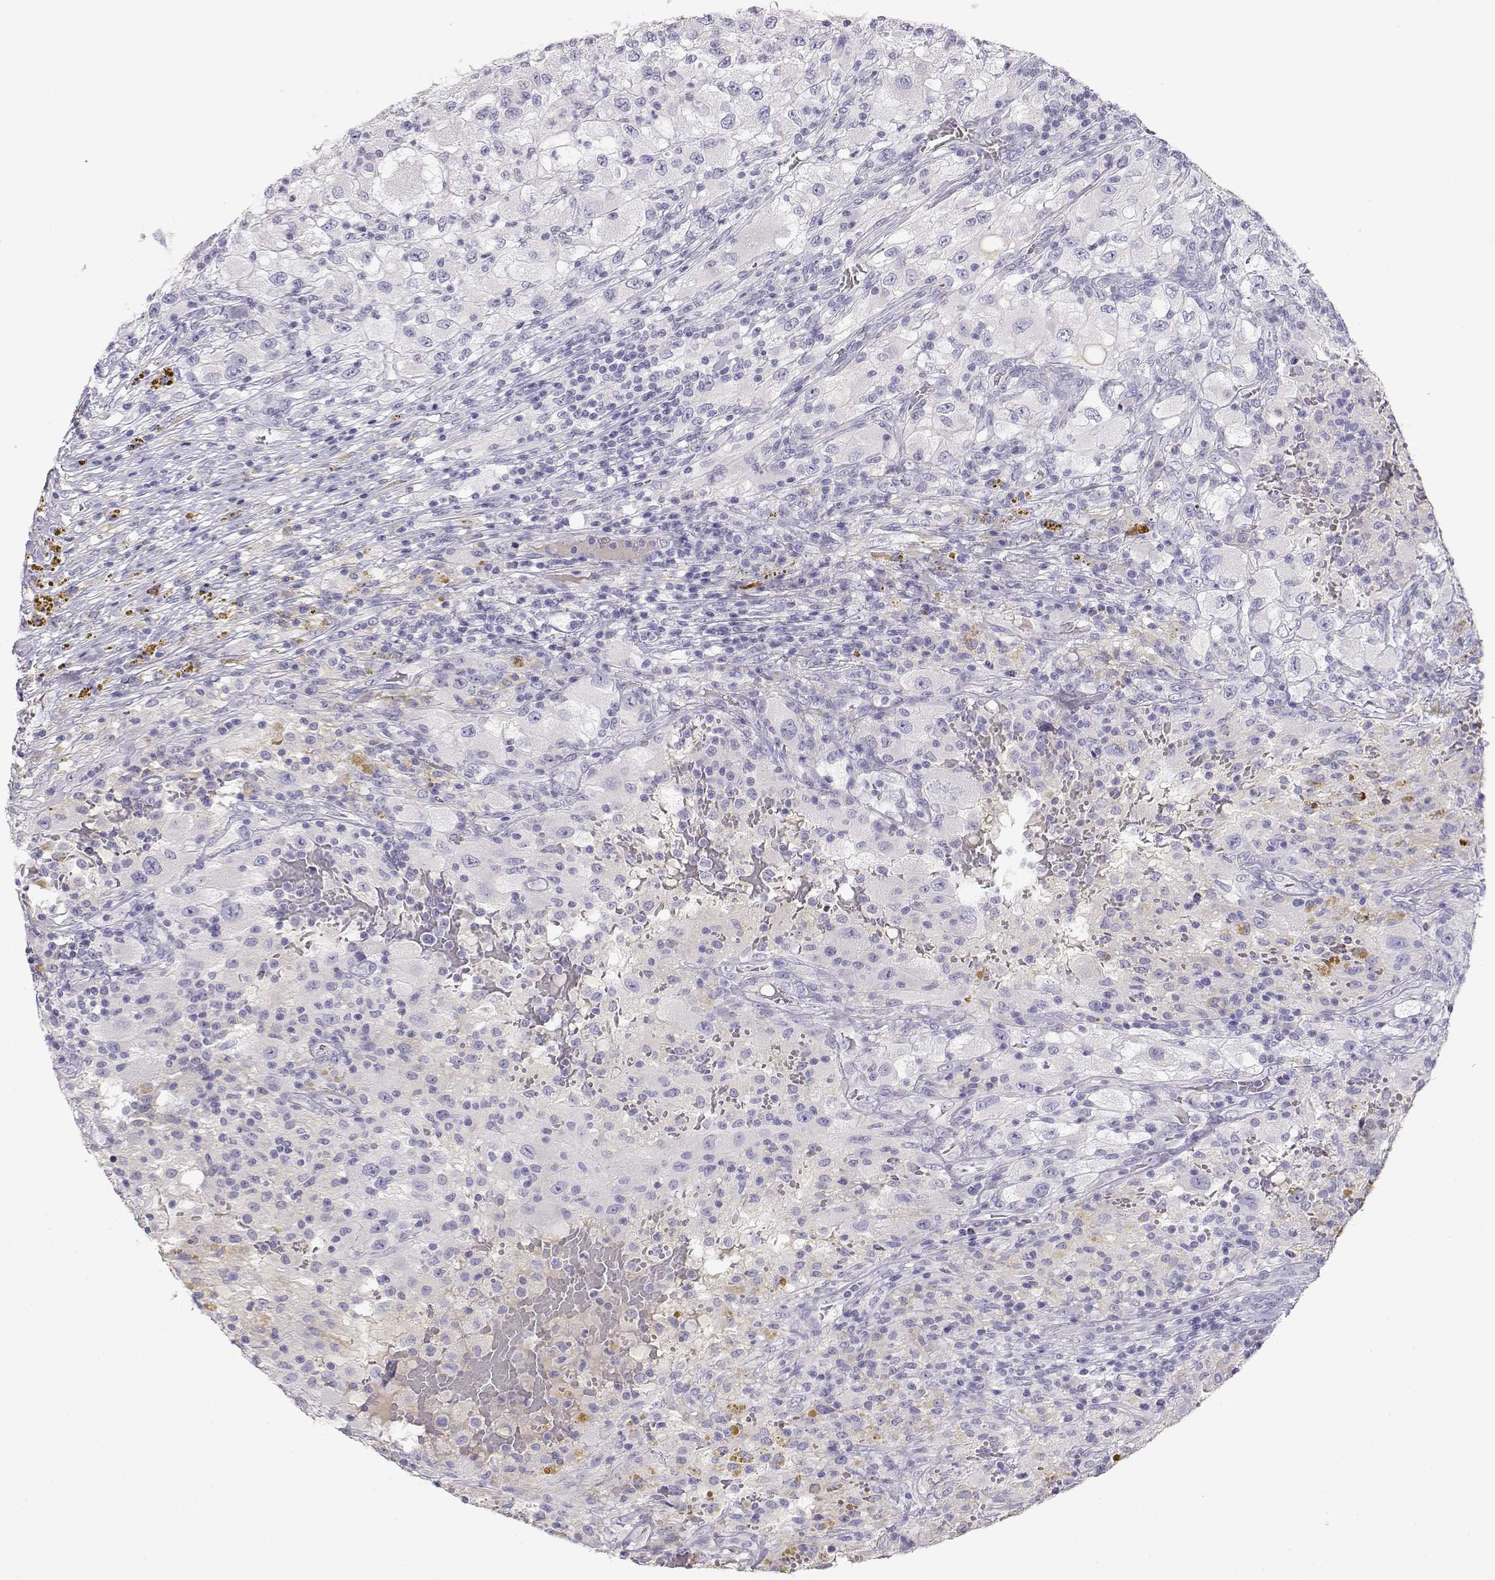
{"staining": {"intensity": "negative", "quantity": "none", "location": "none"}, "tissue": "renal cancer", "cell_type": "Tumor cells", "image_type": "cancer", "snomed": [{"axis": "morphology", "description": "Adenocarcinoma, NOS"}, {"axis": "topography", "description": "Kidney"}], "caption": "DAB (3,3'-diaminobenzidine) immunohistochemical staining of adenocarcinoma (renal) shows no significant positivity in tumor cells.", "gene": "GPR174", "patient": {"sex": "female", "age": 67}}